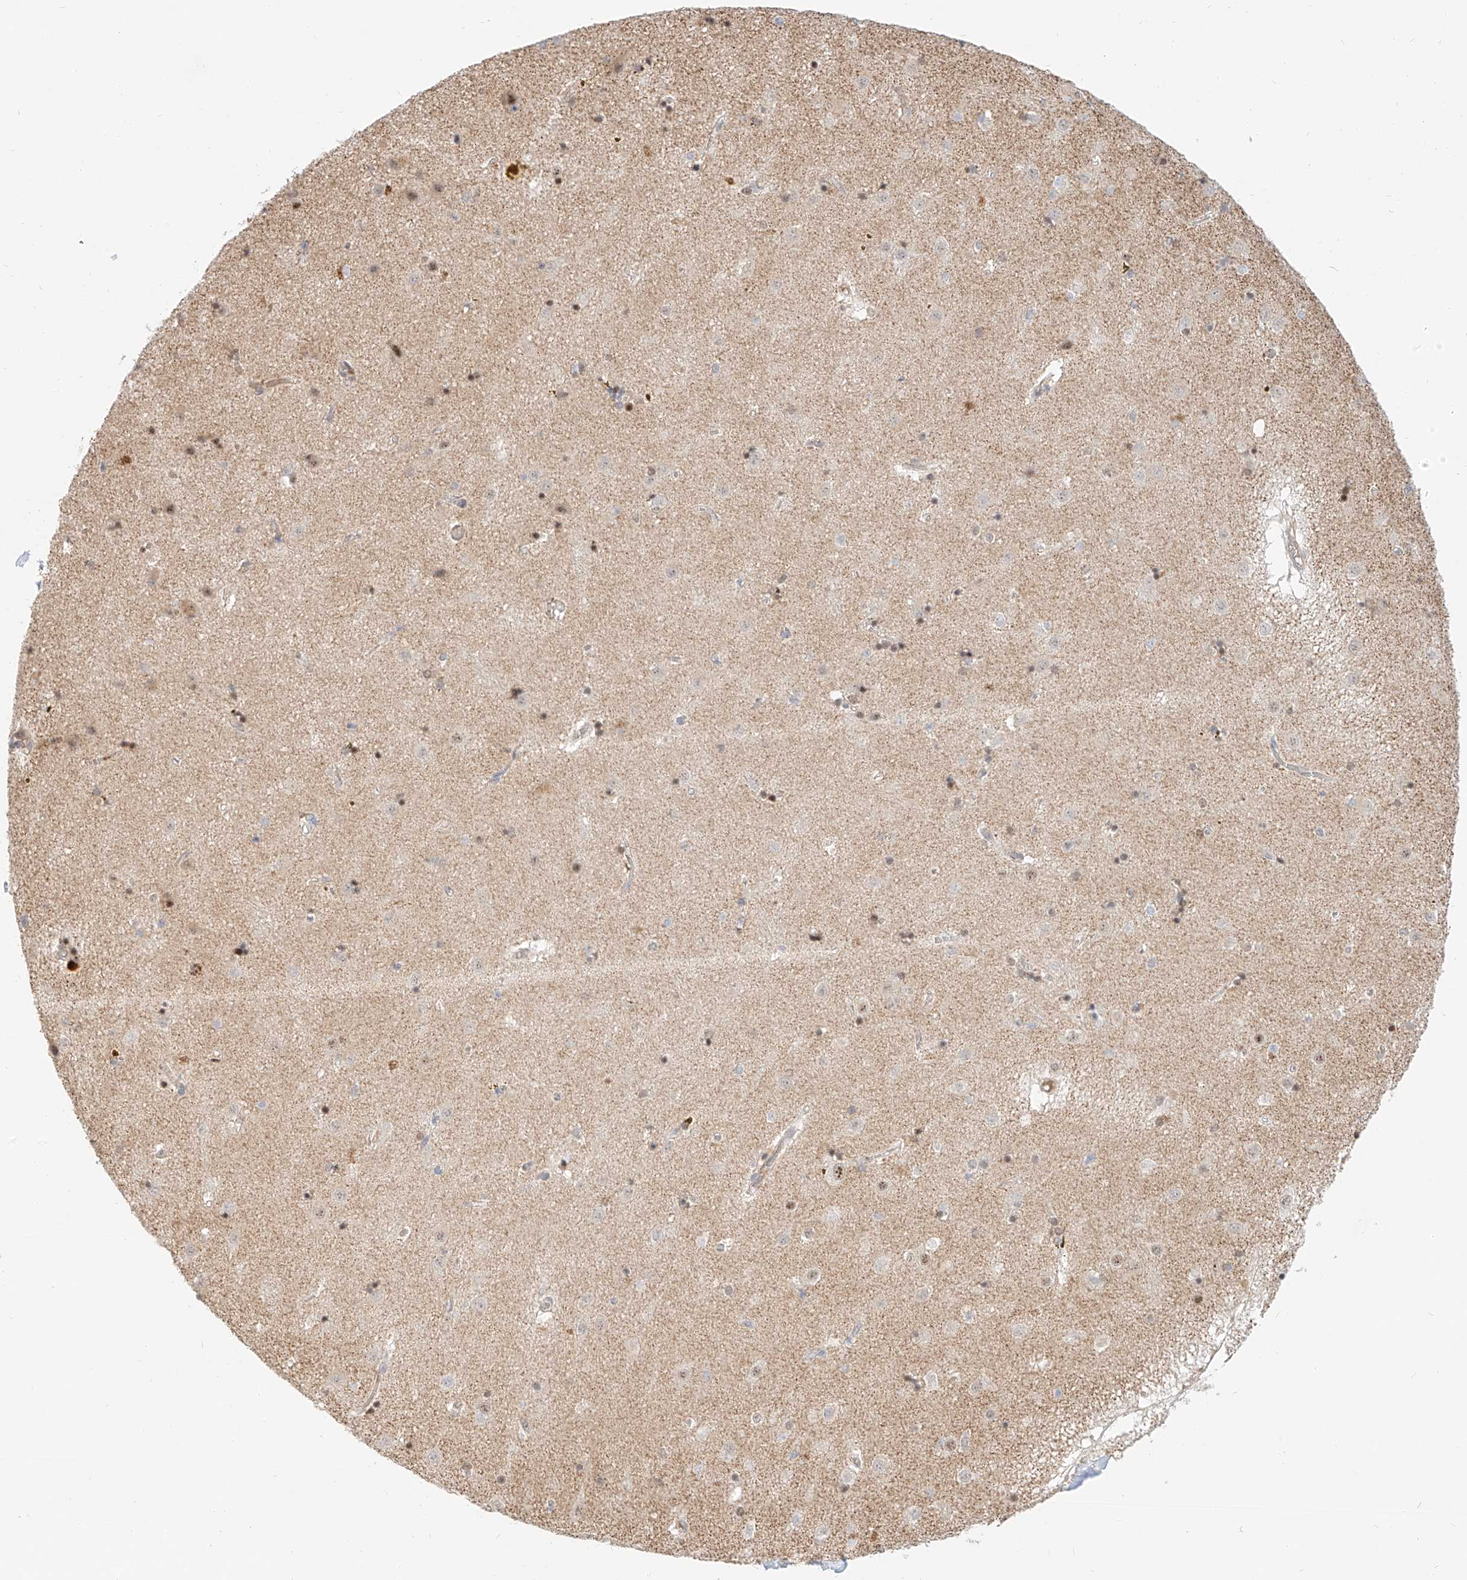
{"staining": {"intensity": "moderate", "quantity": "<25%", "location": "nuclear"}, "tissue": "caudate", "cell_type": "Glial cells", "image_type": "normal", "snomed": [{"axis": "morphology", "description": "Normal tissue, NOS"}, {"axis": "topography", "description": "Lateral ventricle wall"}], "caption": "Normal caudate shows moderate nuclear positivity in about <25% of glial cells Immunohistochemistry stains the protein of interest in brown and the nuclei are stained blue..", "gene": "CBX8", "patient": {"sex": "male", "age": 70}}